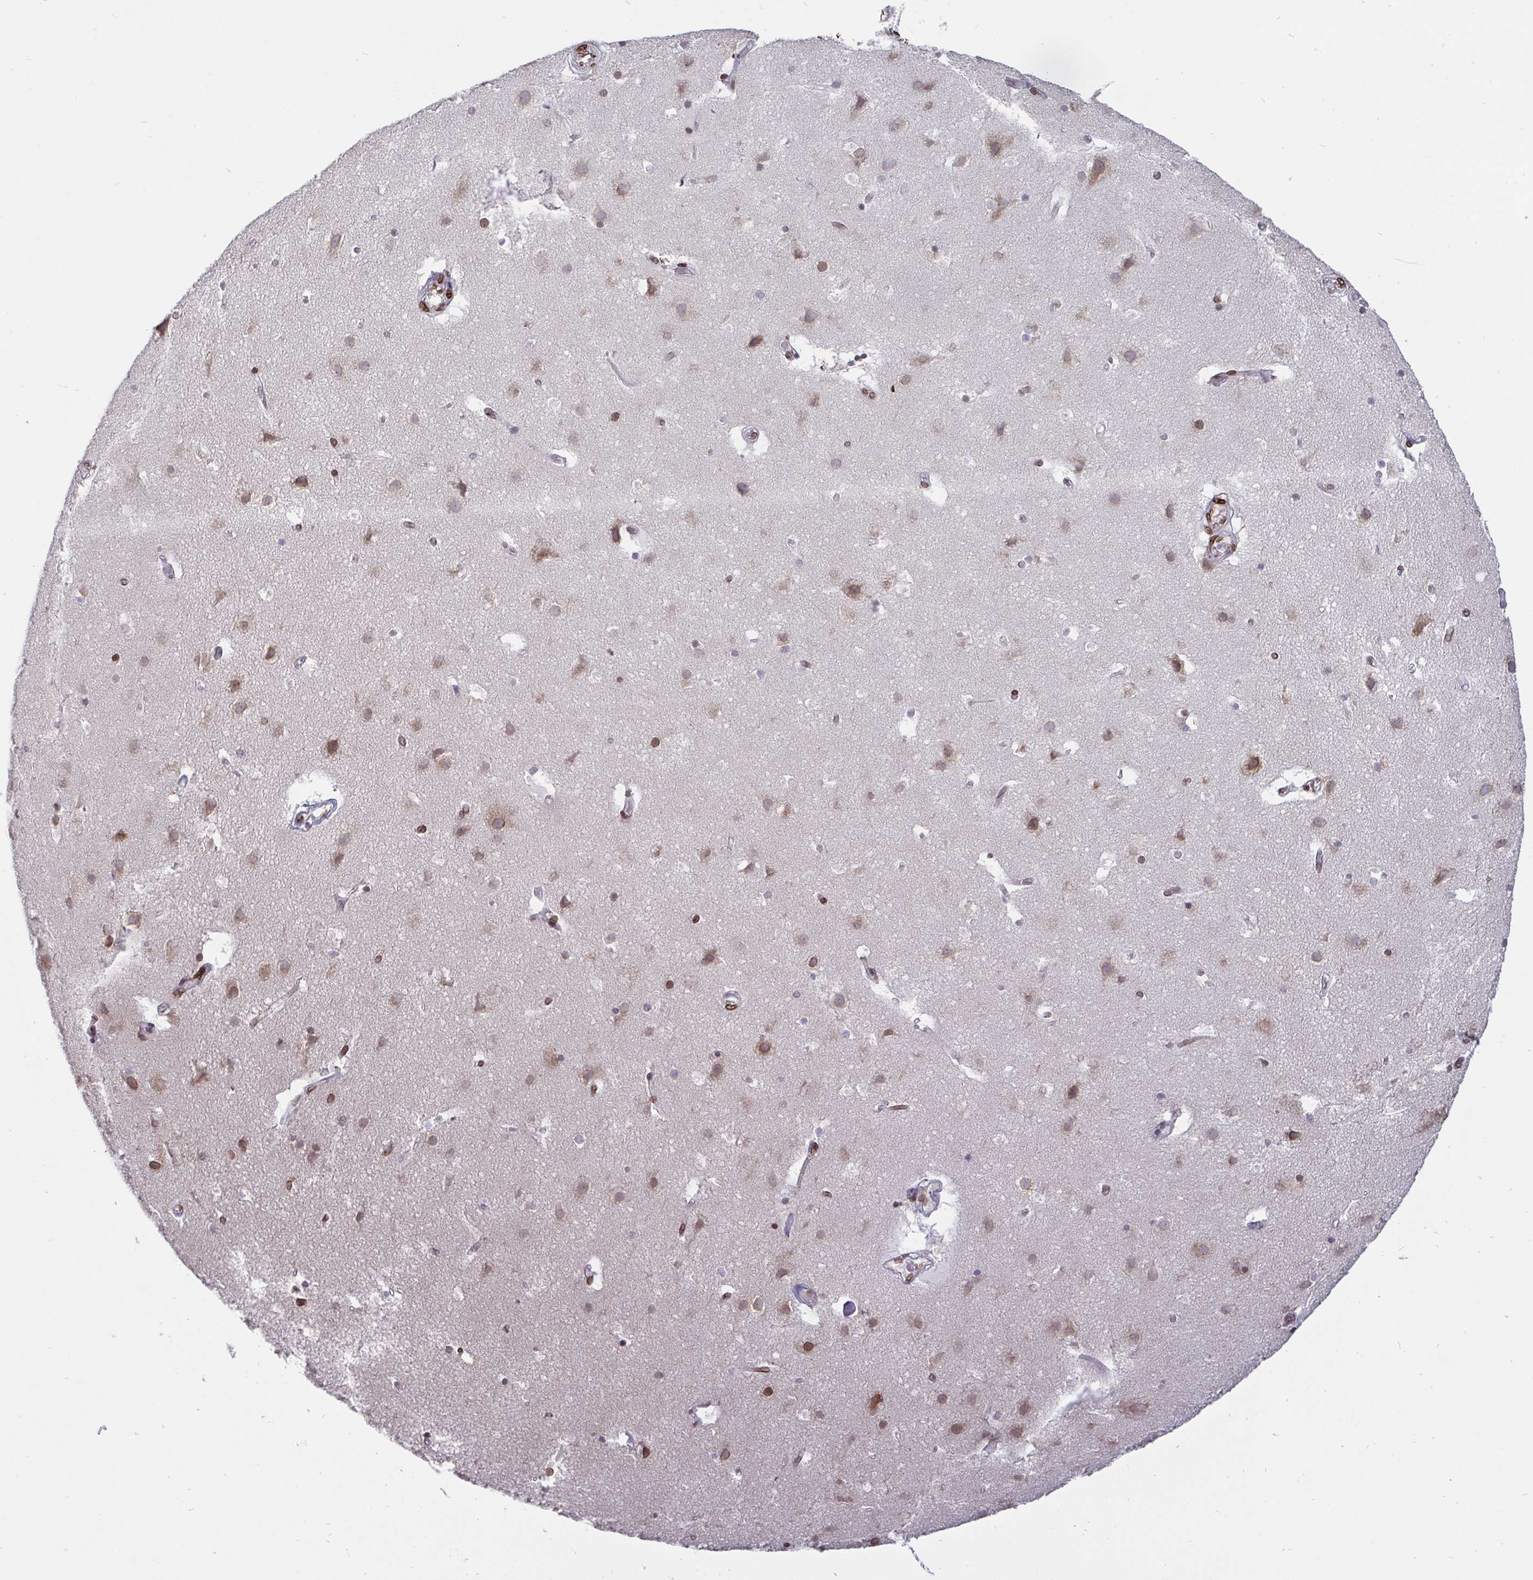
{"staining": {"intensity": "moderate", "quantity": "<25%", "location": "nuclear"}, "tissue": "cerebral cortex", "cell_type": "Endothelial cells", "image_type": "normal", "snomed": [{"axis": "morphology", "description": "Normal tissue, NOS"}, {"axis": "topography", "description": "Cerebral cortex"}], "caption": "Protein analysis of normal cerebral cortex displays moderate nuclear staining in about <25% of endothelial cells. (Stains: DAB (3,3'-diaminobenzidine) in brown, nuclei in blue, Microscopy: brightfield microscopy at high magnification).", "gene": "EMD", "patient": {"sex": "female", "age": 52}}